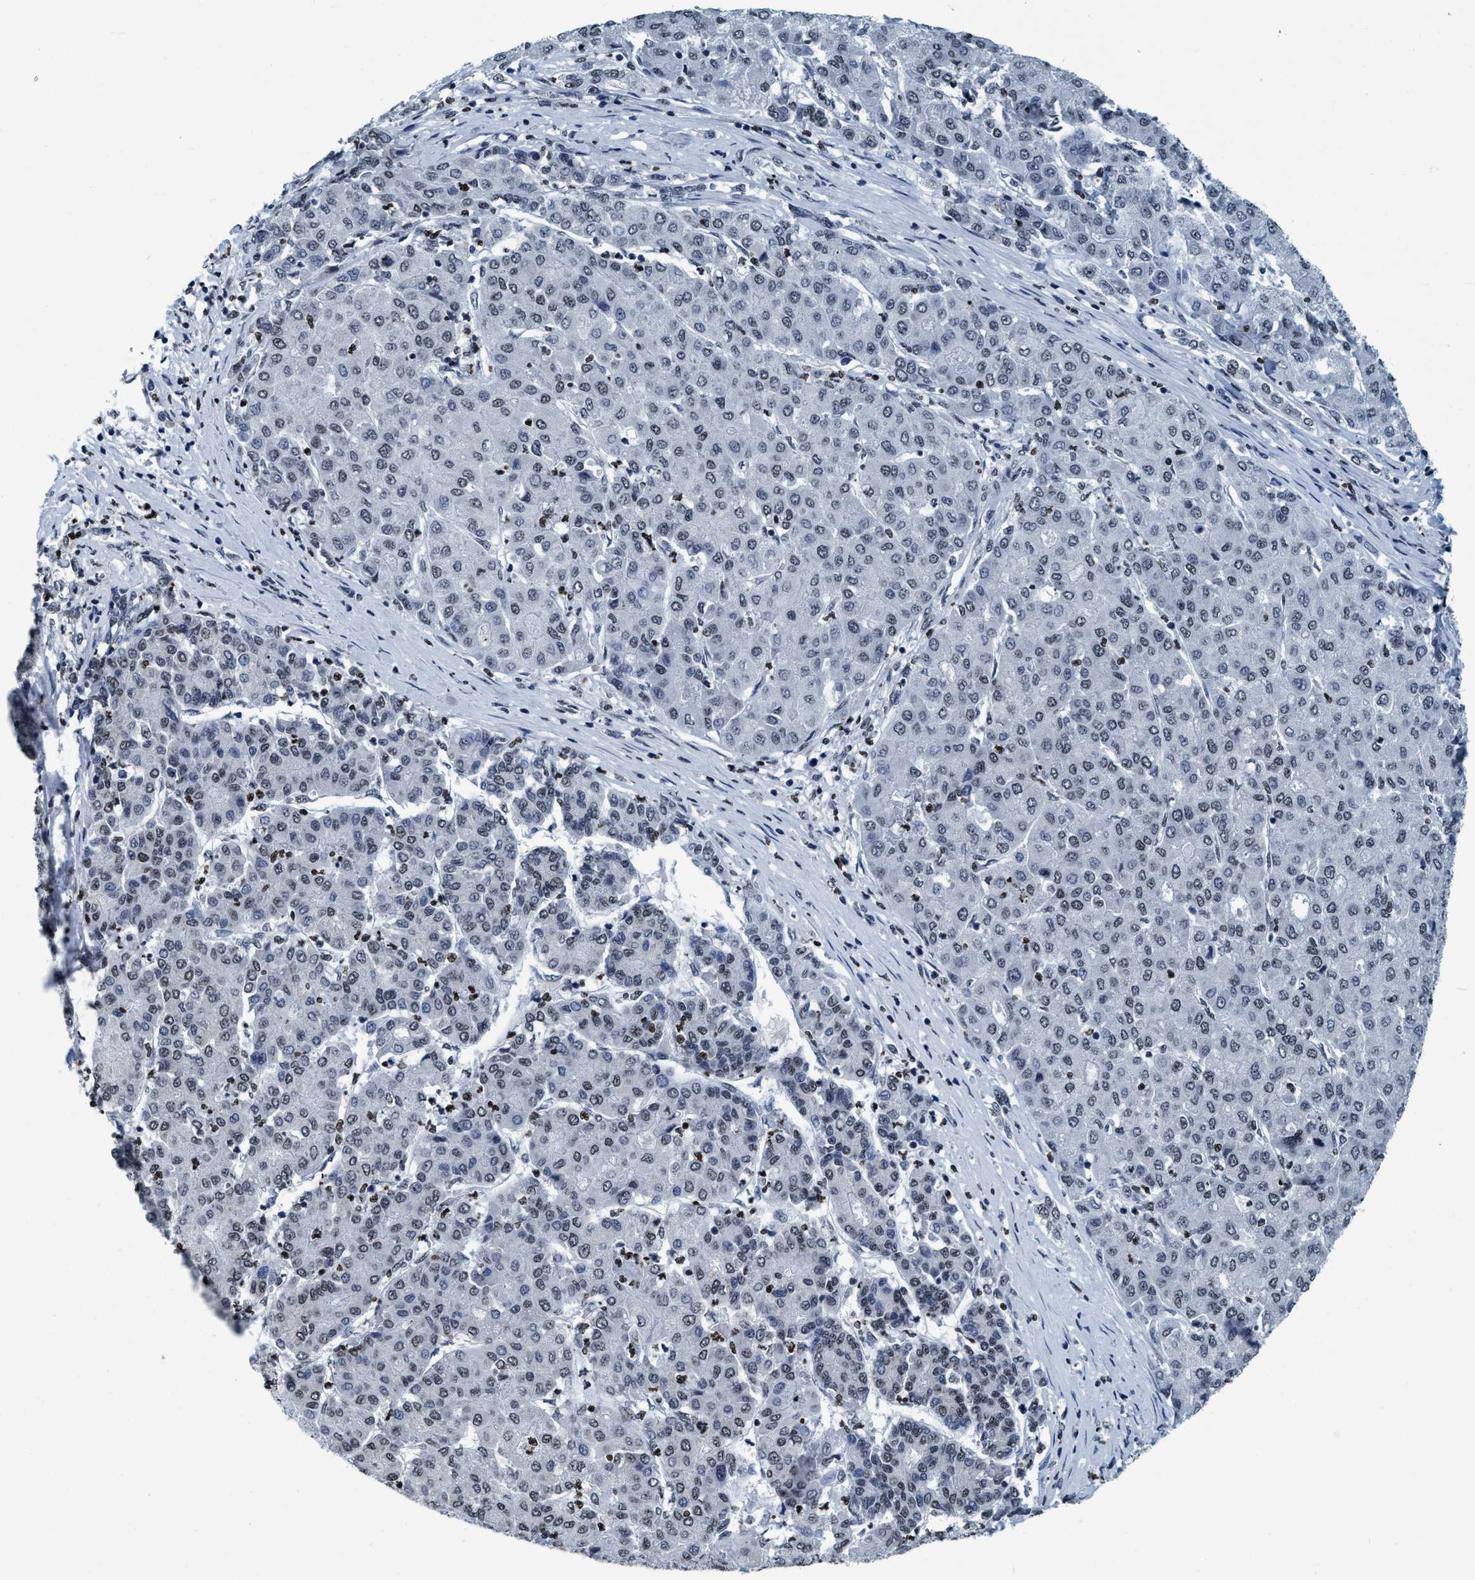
{"staining": {"intensity": "weak", "quantity": "<25%", "location": "nuclear"}, "tissue": "liver cancer", "cell_type": "Tumor cells", "image_type": "cancer", "snomed": [{"axis": "morphology", "description": "Carcinoma, Hepatocellular, NOS"}, {"axis": "topography", "description": "Liver"}], "caption": "This micrograph is of liver cancer (hepatocellular carcinoma) stained with immunohistochemistry to label a protein in brown with the nuclei are counter-stained blue. There is no expression in tumor cells. (DAB immunohistochemistry, high magnification).", "gene": "CCNE2", "patient": {"sex": "male", "age": 65}}